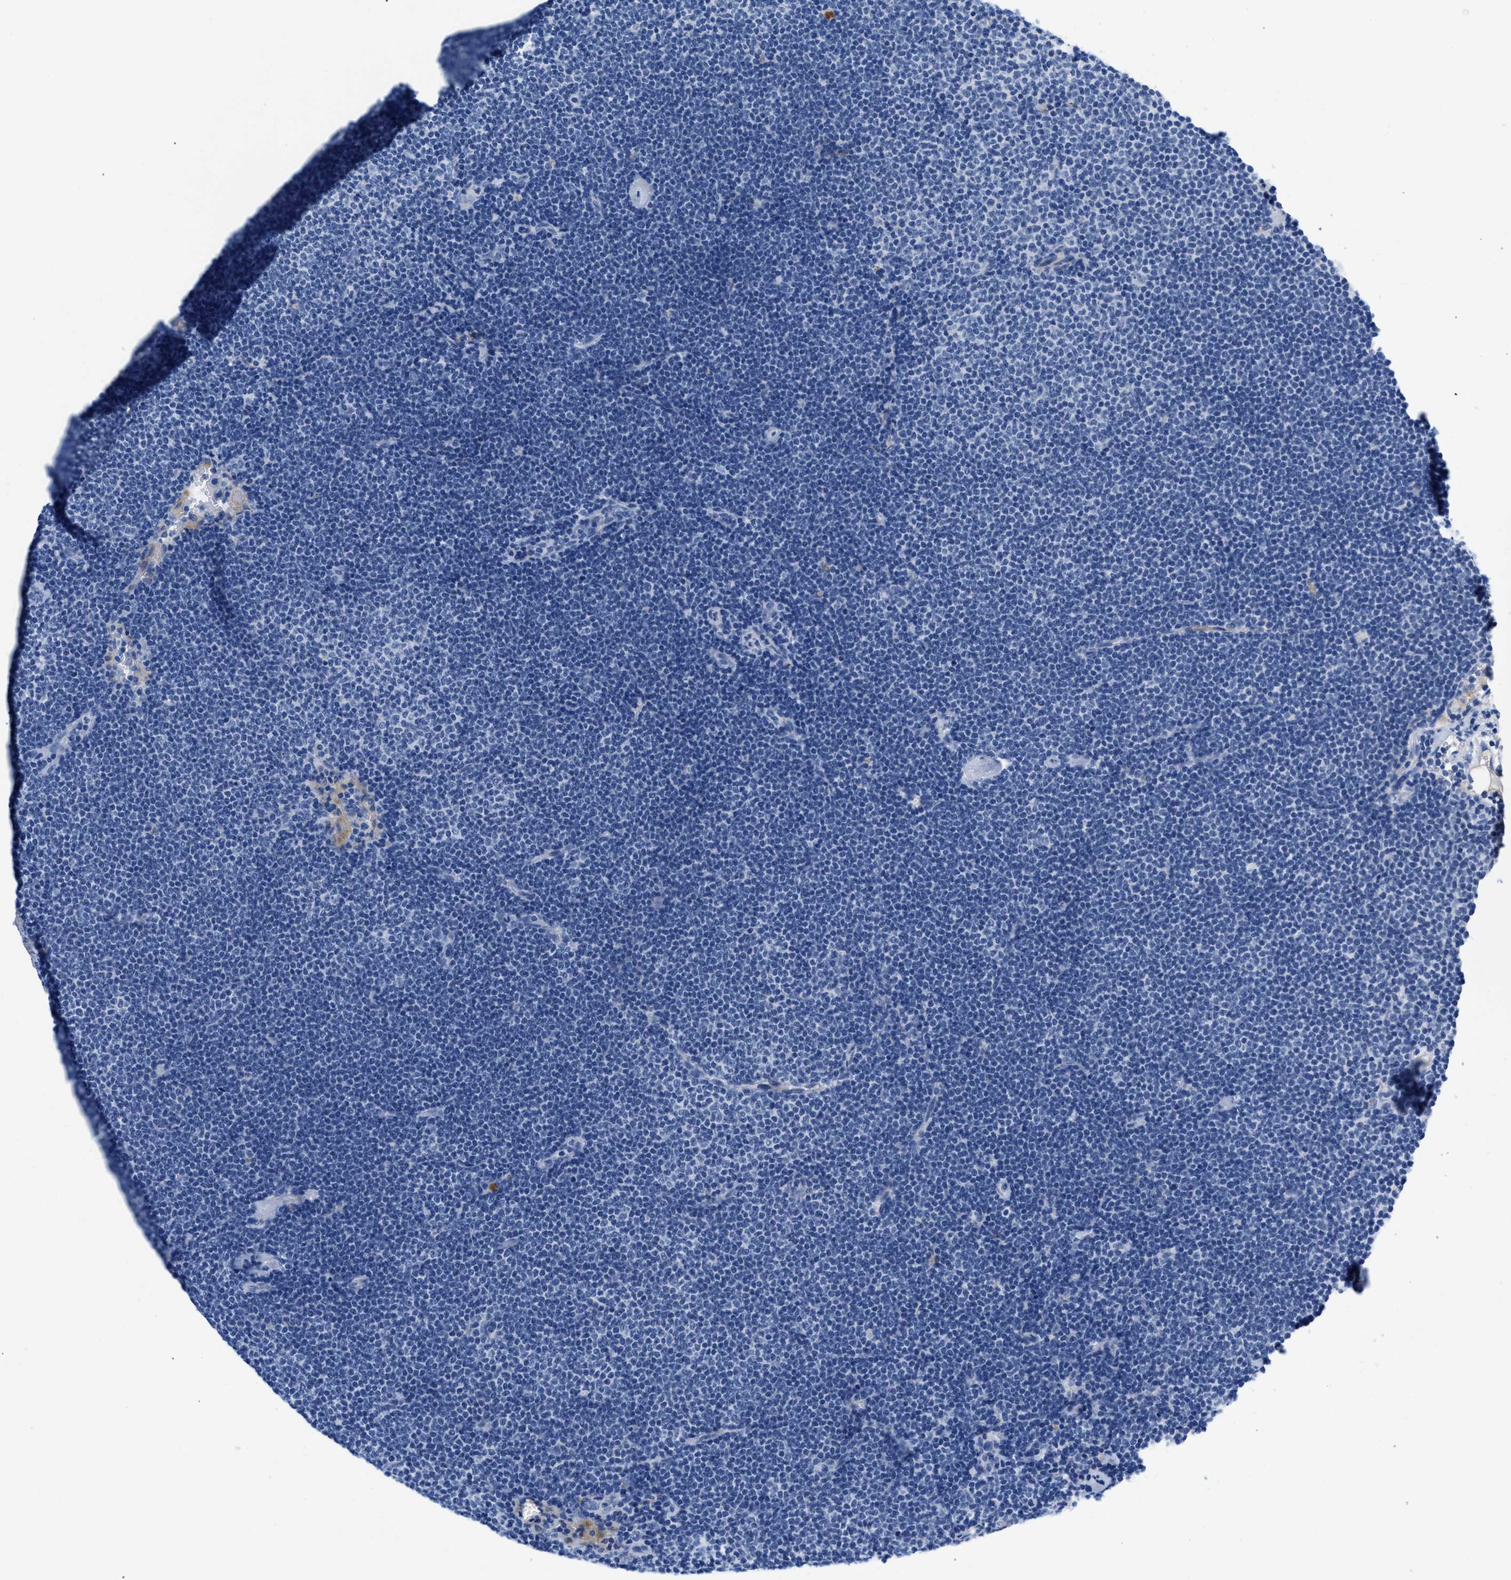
{"staining": {"intensity": "negative", "quantity": "none", "location": "none"}, "tissue": "lymphoma", "cell_type": "Tumor cells", "image_type": "cancer", "snomed": [{"axis": "morphology", "description": "Malignant lymphoma, non-Hodgkin's type, Low grade"}, {"axis": "topography", "description": "Lymph node"}], "caption": "Tumor cells are negative for brown protein staining in lymphoma. (DAB immunohistochemistry (IHC) visualized using brightfield microscopy, high magnification).", "gene": "SLFN13", "patient": {"sex": "female", "age": 53}}